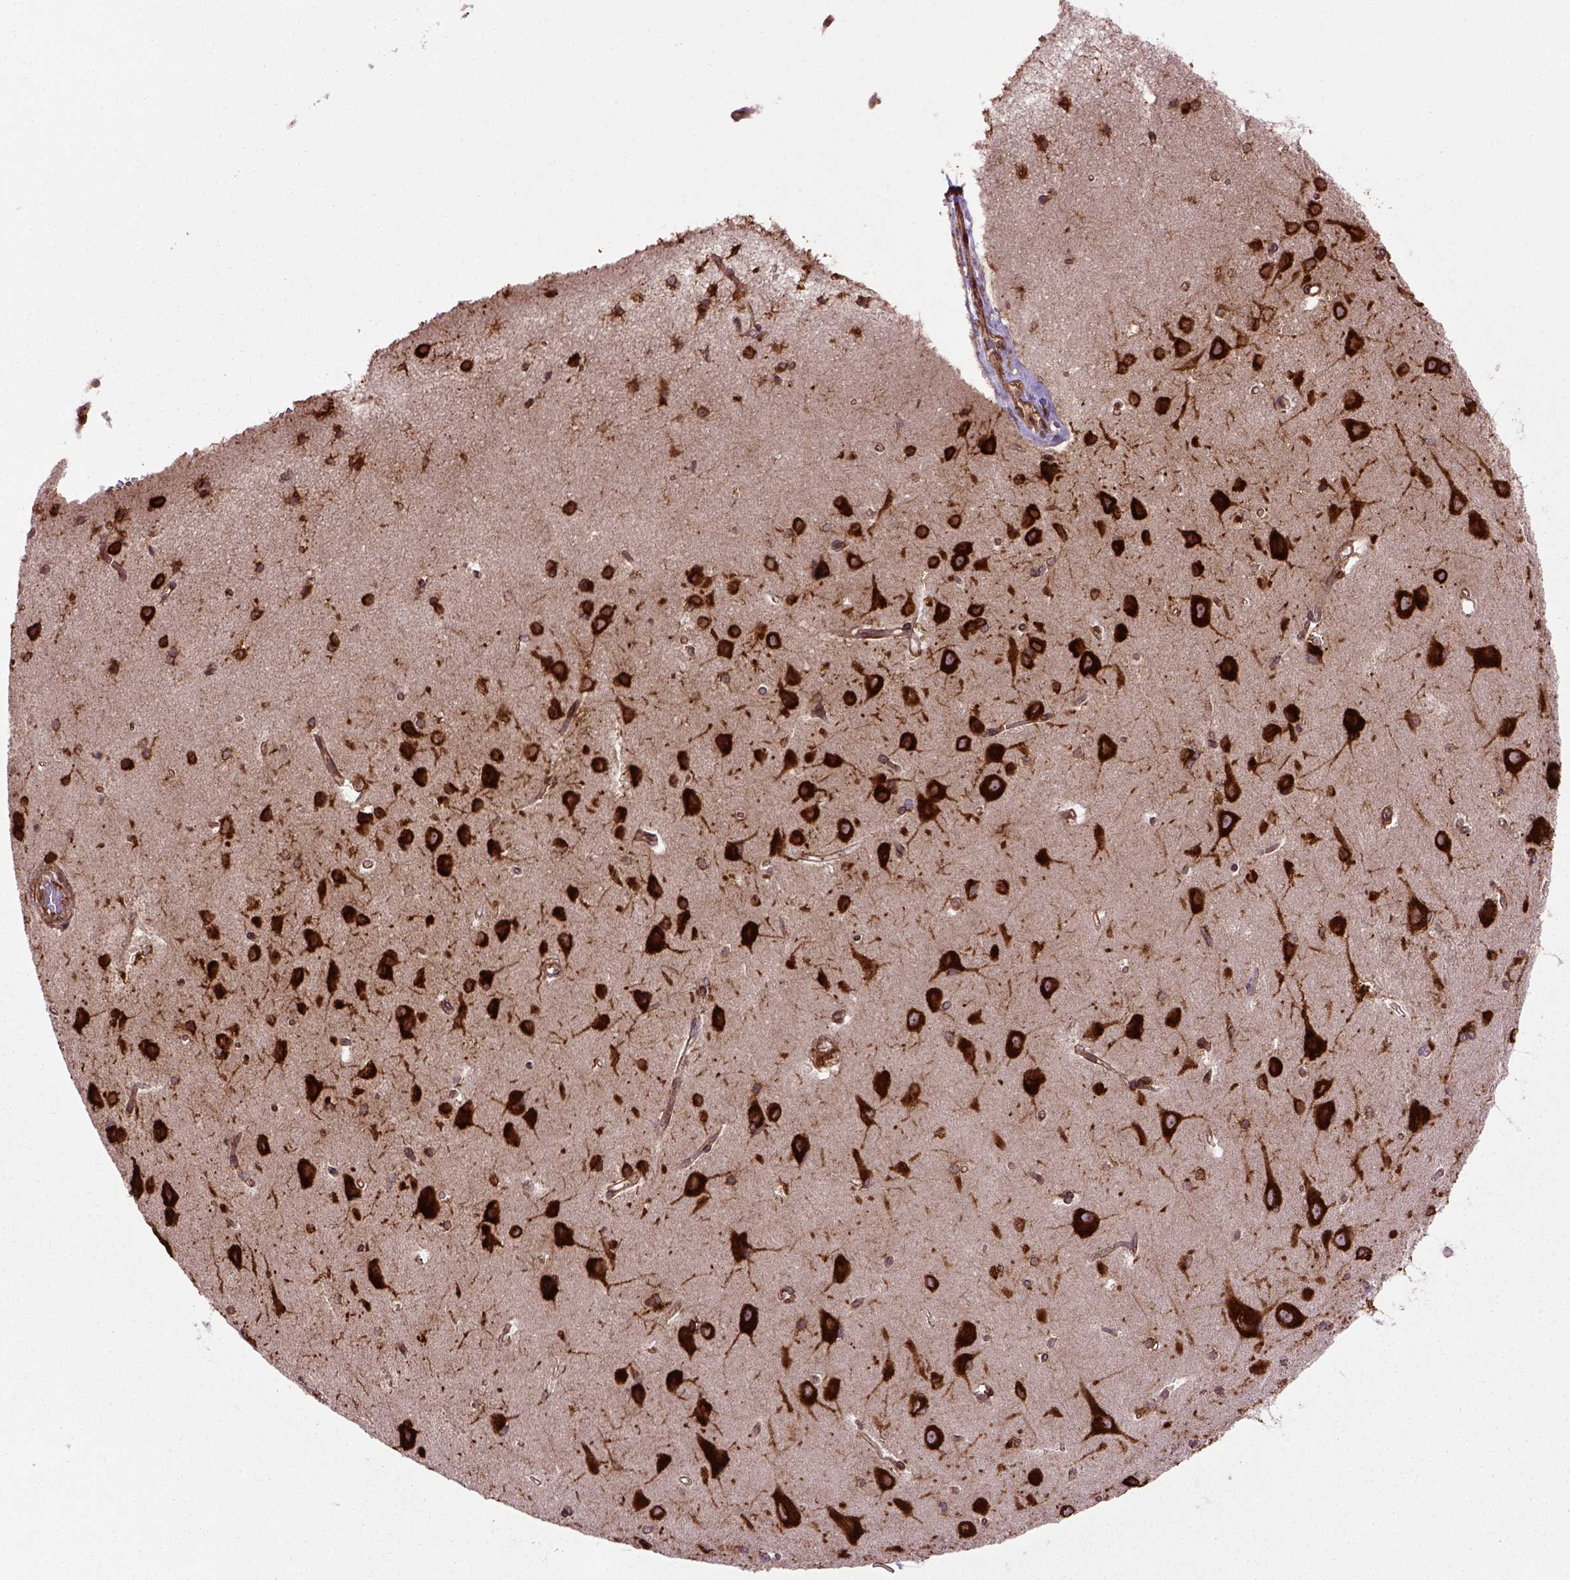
{"staining": {"intensity": "strong", "quantity": ">75%", "location": "cytoplasmic/membranous"}, "tissue": "cerebral cortex", "cell_type": "Endothelial cells", "image_type": "normal", "snomed": [{"axis": "morphology", "description": "Normal tissue, NOS"}, {"axis": "topography", "description": "Cerebral cortex"}], "caption": "Approximately >75% of endothelial cells in benign cerebral cortex show strong cytoplasmic/membranous protein positivity as visualized by brown immunohistochemical staining.", "gene": "CAPRIN1", "patient": {"sex": "male", "age": 37}}